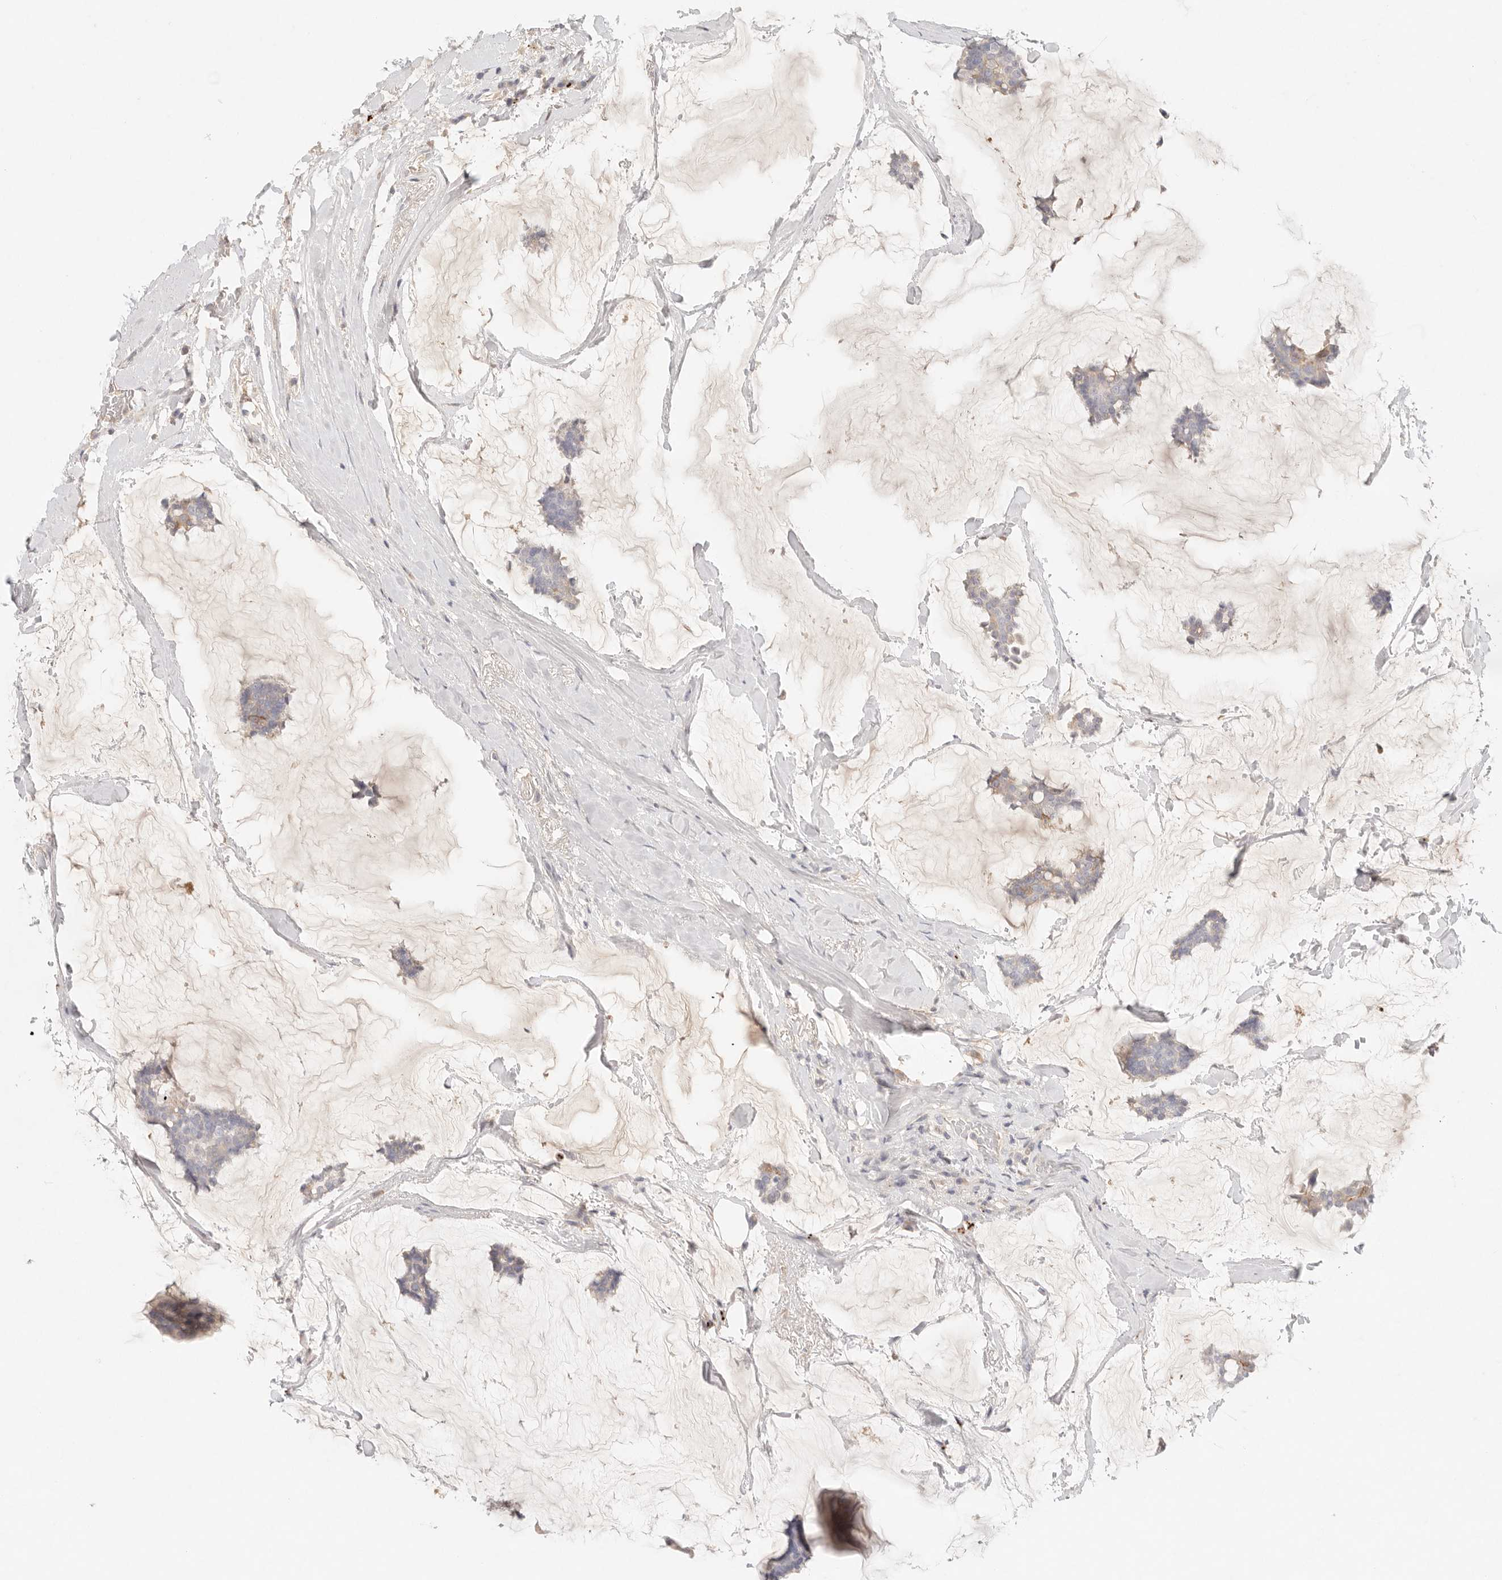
{"staining": {"intensity": "weak", "quantity": "<25%", "location": "cytoplasmic/membranous"}, "tissue": "breast cancer", "cell_type": "Tumor cells", "image_type": "cancer", "snomed": [{"axis": "morphology", "description": "Duct carcinoma"}, {"axis": "topography", "description": "Breast"}], "caption": "Immunohistochemistry (IHC) photomicrograph of neoplastic tissue: breast intraductal carcinoma stained with DAB (3,3'-diaminobenzidine) demonstrates no significant protein positivity in tumor cells.", "gene": "CEP120", "patient": {"sex": "female", "age": 93}}